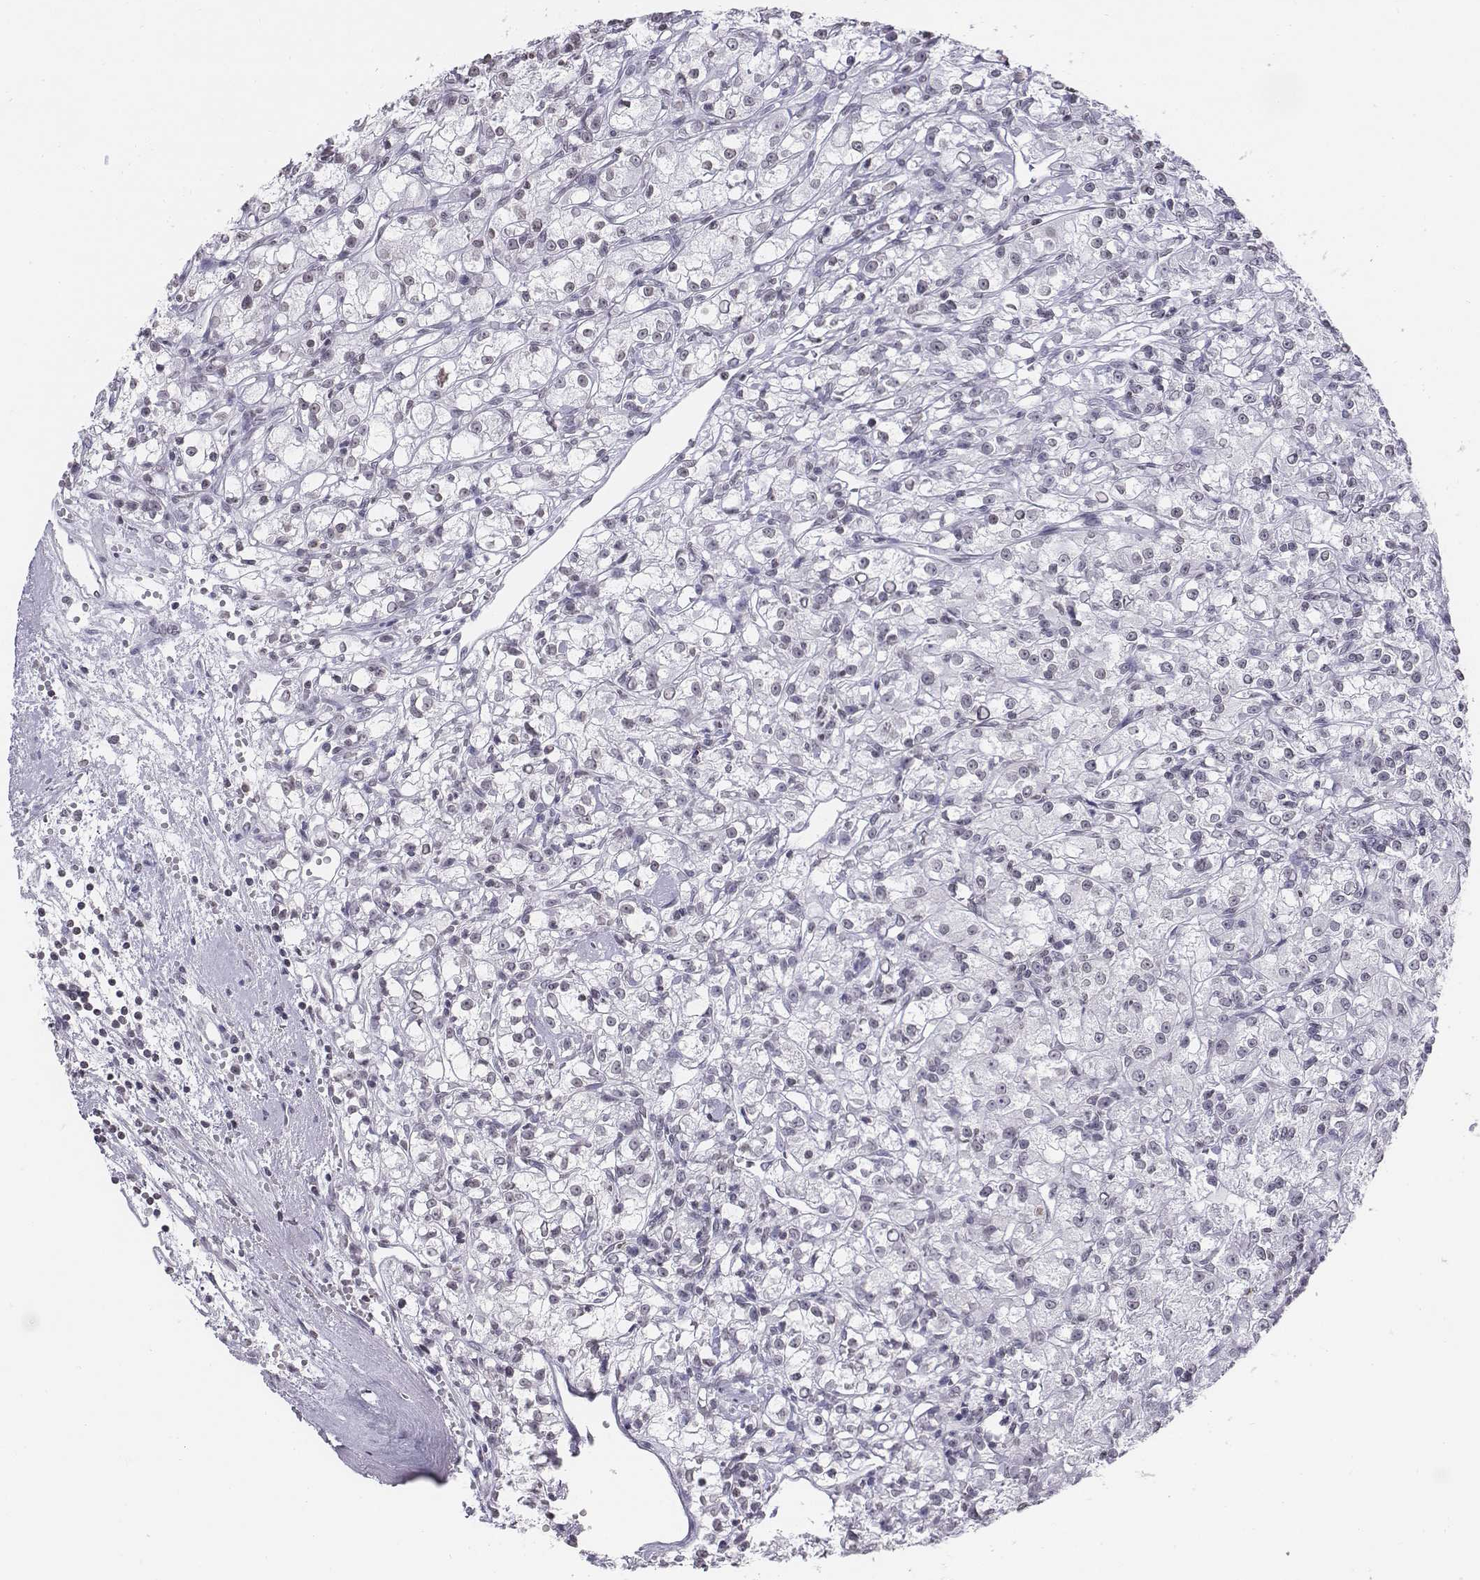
{"staining": {"intensity": "negative", "quantity": "none", "location": "none"}, "tissue": "renal cancer", "cell_type": "Tumor cells", "image_type": "cancer", "snomed": [{"axis": "morphology", "description": "Adenocarcinoma, NOS"}, {"axis": "topography", "description": "Kidney"}], "caption": "Immunohistochemistry (IHC) micrograph of renal cancer stained for a protein (brown), which shows no staining in tumor cells. The staining was performed using DAB (3,3'-diaminobenzidine) to visualize the protein expression in brown, while the nuclei were stained in blue with hematoxylin (Magnification: 20x).", "gene": "BARHL1", "patient": {"sex": "female", "age": 59}}